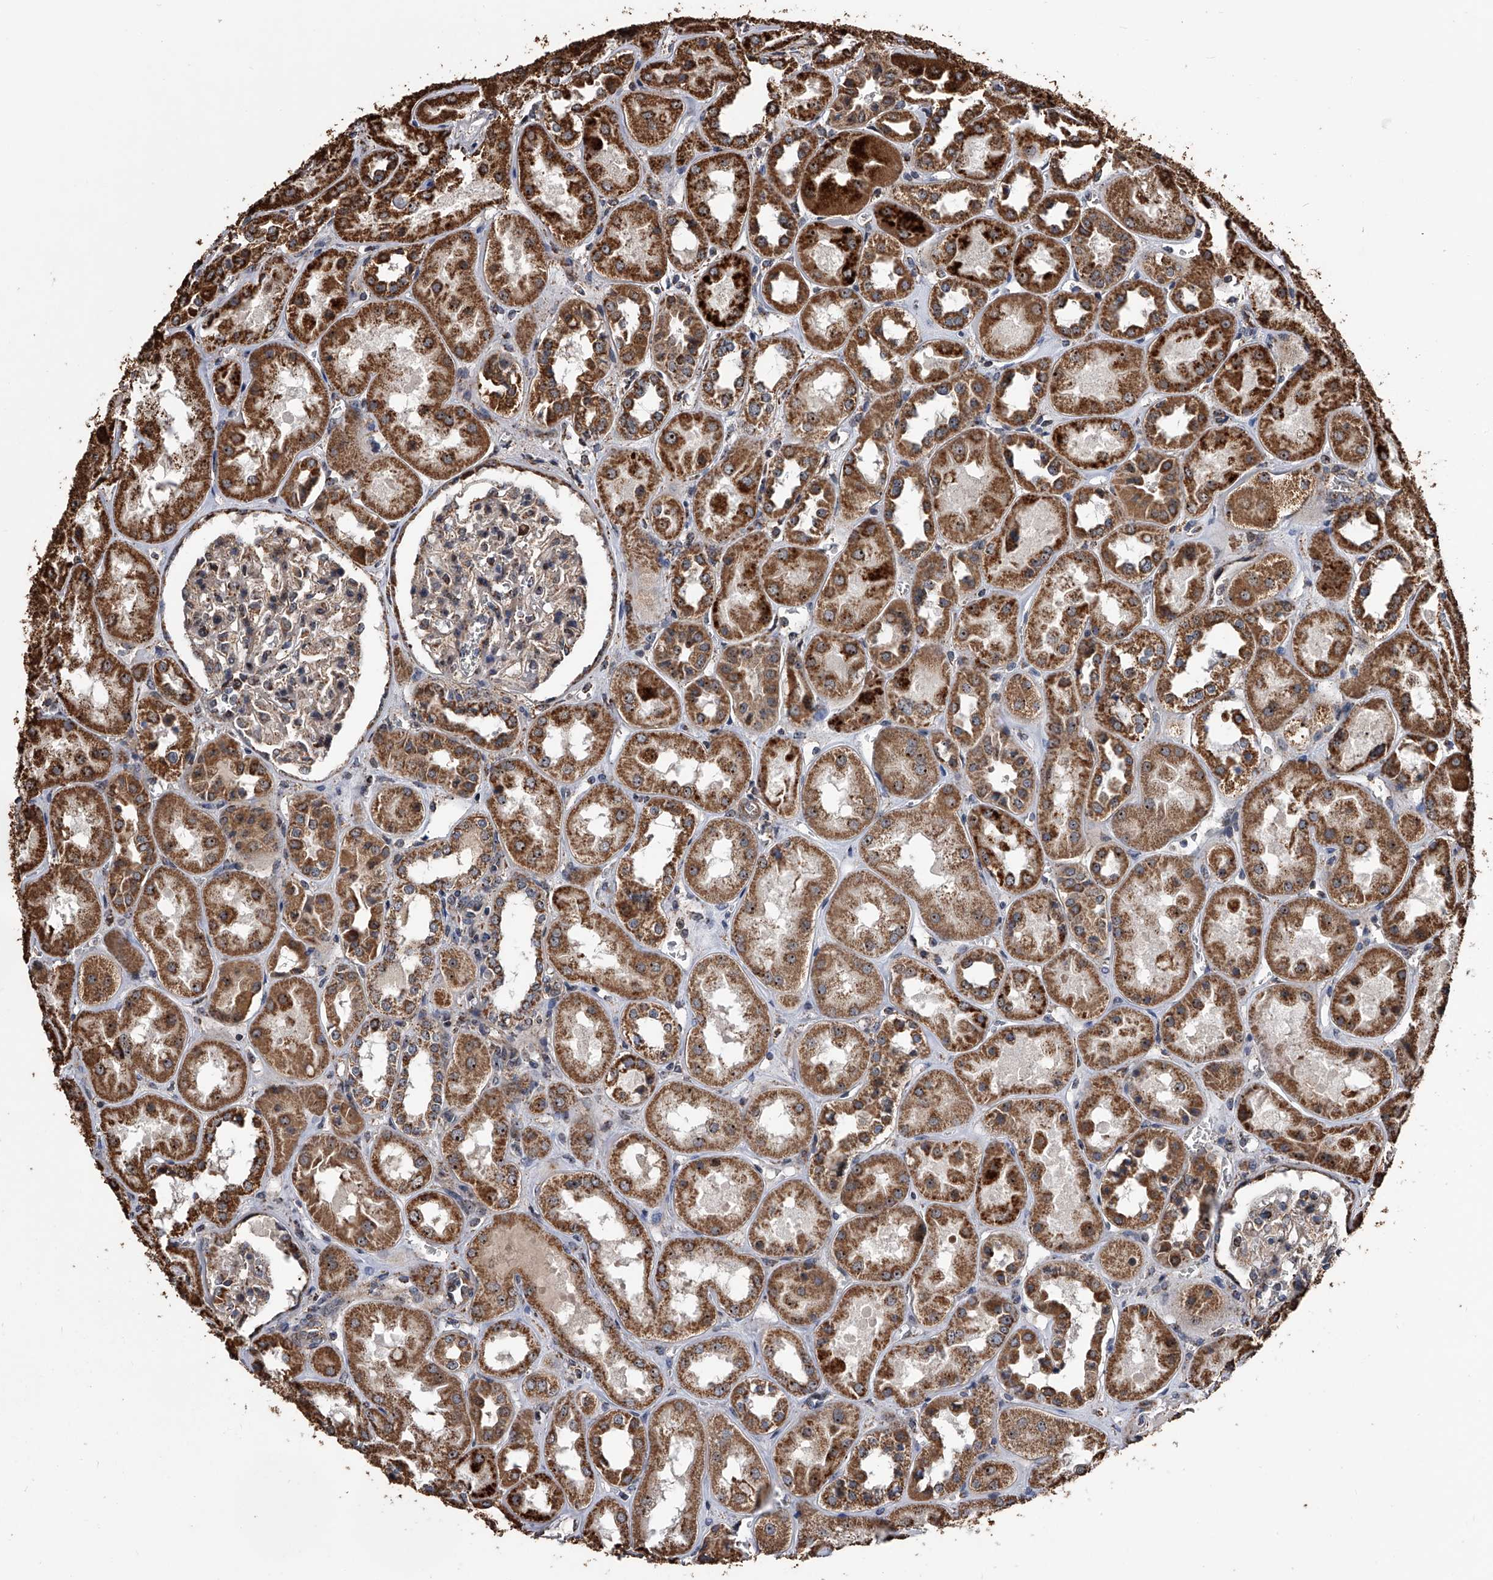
{"staining": {"intensity": "weak", "quantity": "<25%", "location": "cytoplasmic/membranous"}, "tissue": "kidney", "cell_type": "Cells in glomeruli", "image_type": "normal", "snomed": [{"axis": "morphology", "description": "Normal tissue, NOS"}, {"axis": "topography", "description": "Kidney"}], "caption": "IHC photomicrograph of unremarkable kidney: kidney stained with DAB (3,3'-diaminobenzidine) reveals no significant protein staining in cells in glomeruli.", "gene": "SMPDL3A", "patient": {"sex": "male", "age": 70}}